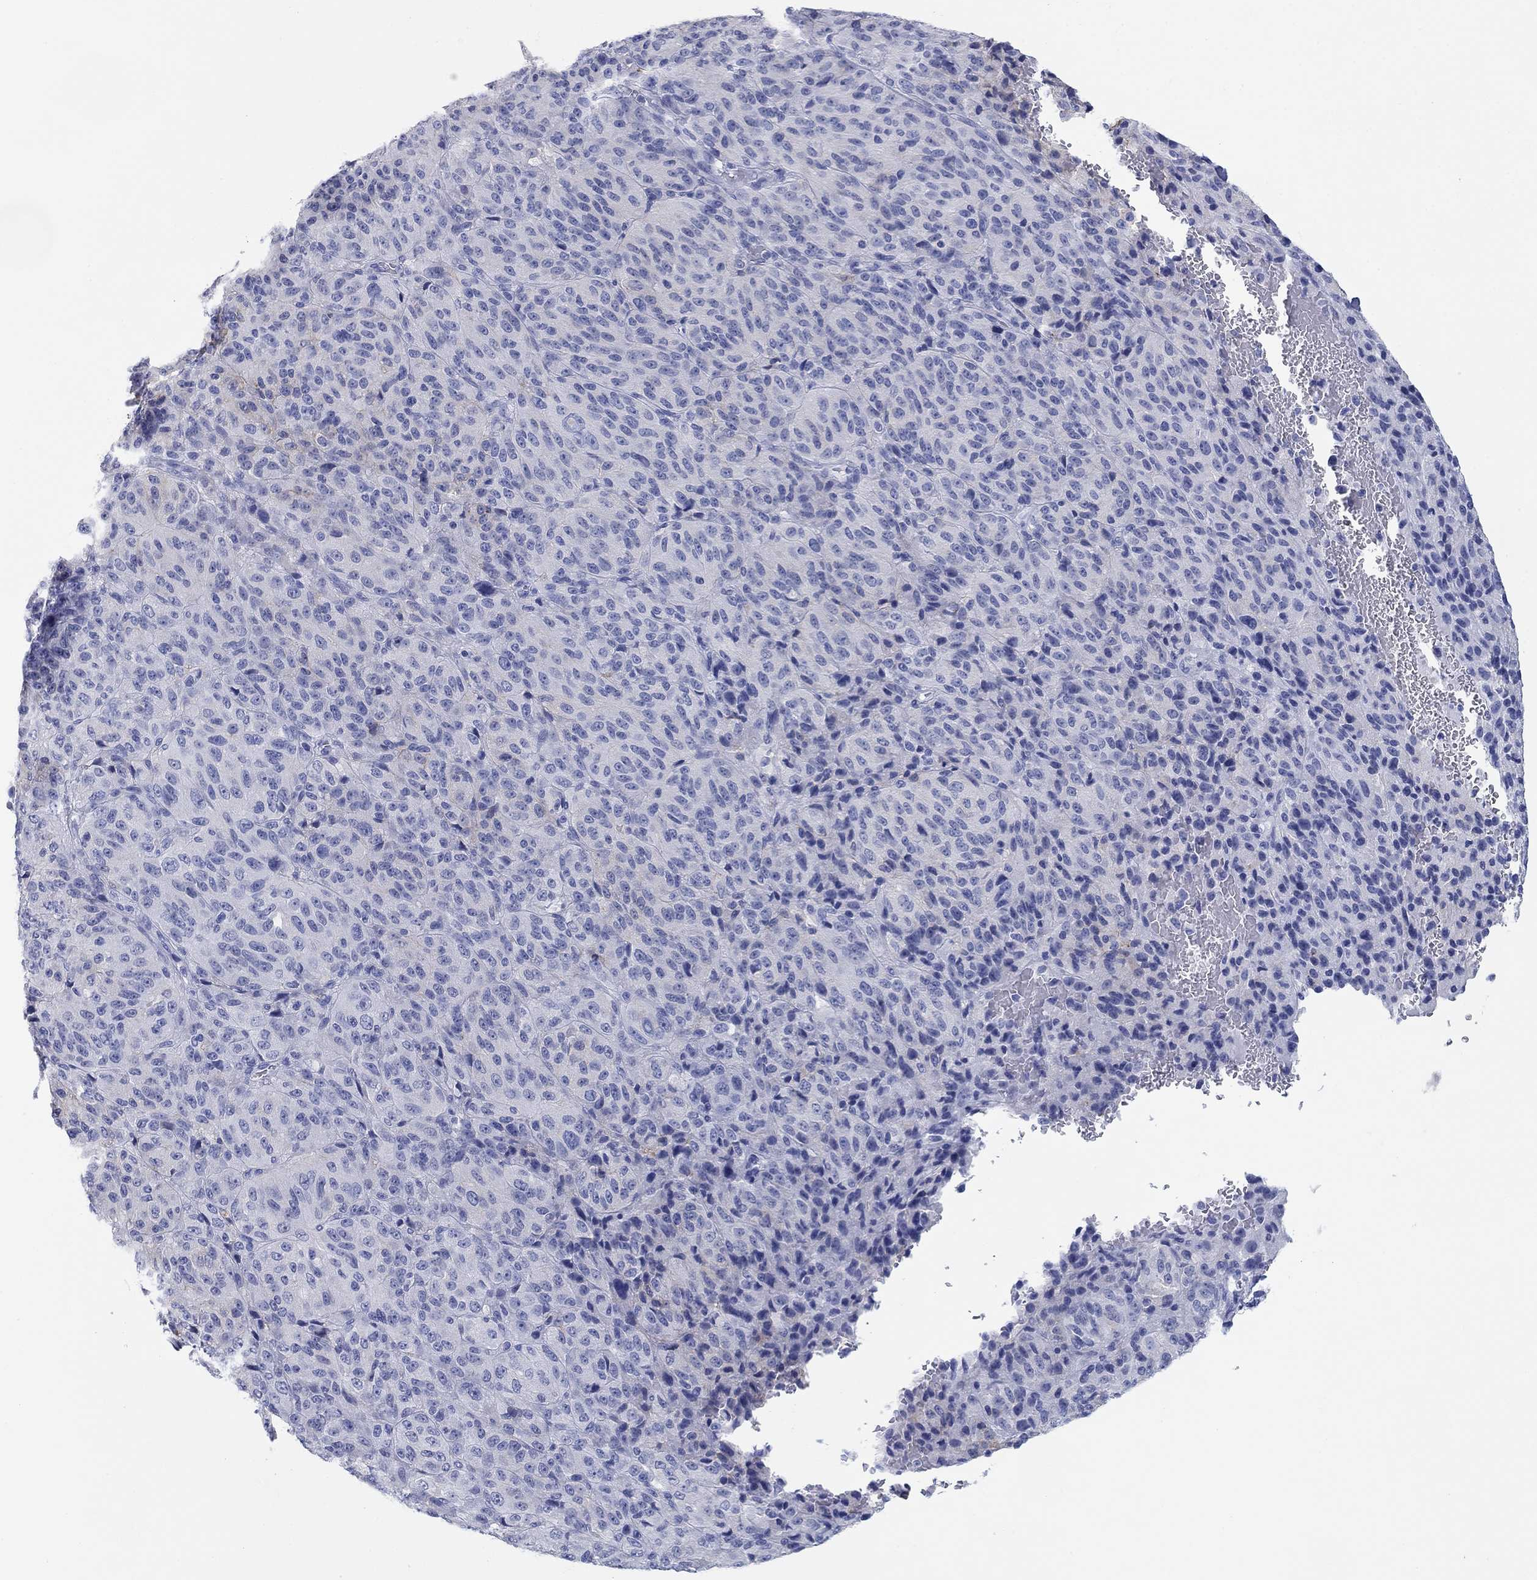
{"staining": {"intensity": "negative", "quantity": "none", "location": "none"}, "tissue": "melanoma", "cell_type": "Tumor cells", "image_type": "cancer", "snomed": [{"axis": "morphology", "description": "Malignant melanoma, Metastatic site"}, {"axis": "topography", "description": "Brain"}], "caption": "This is a photomicrograph of immunohistochemistry staining of malignant melanoma (metastatic site), which shows no expression in tumor cells.", "gene": "ATP1B1", "patient": {"sex": "female", "age": 56}}